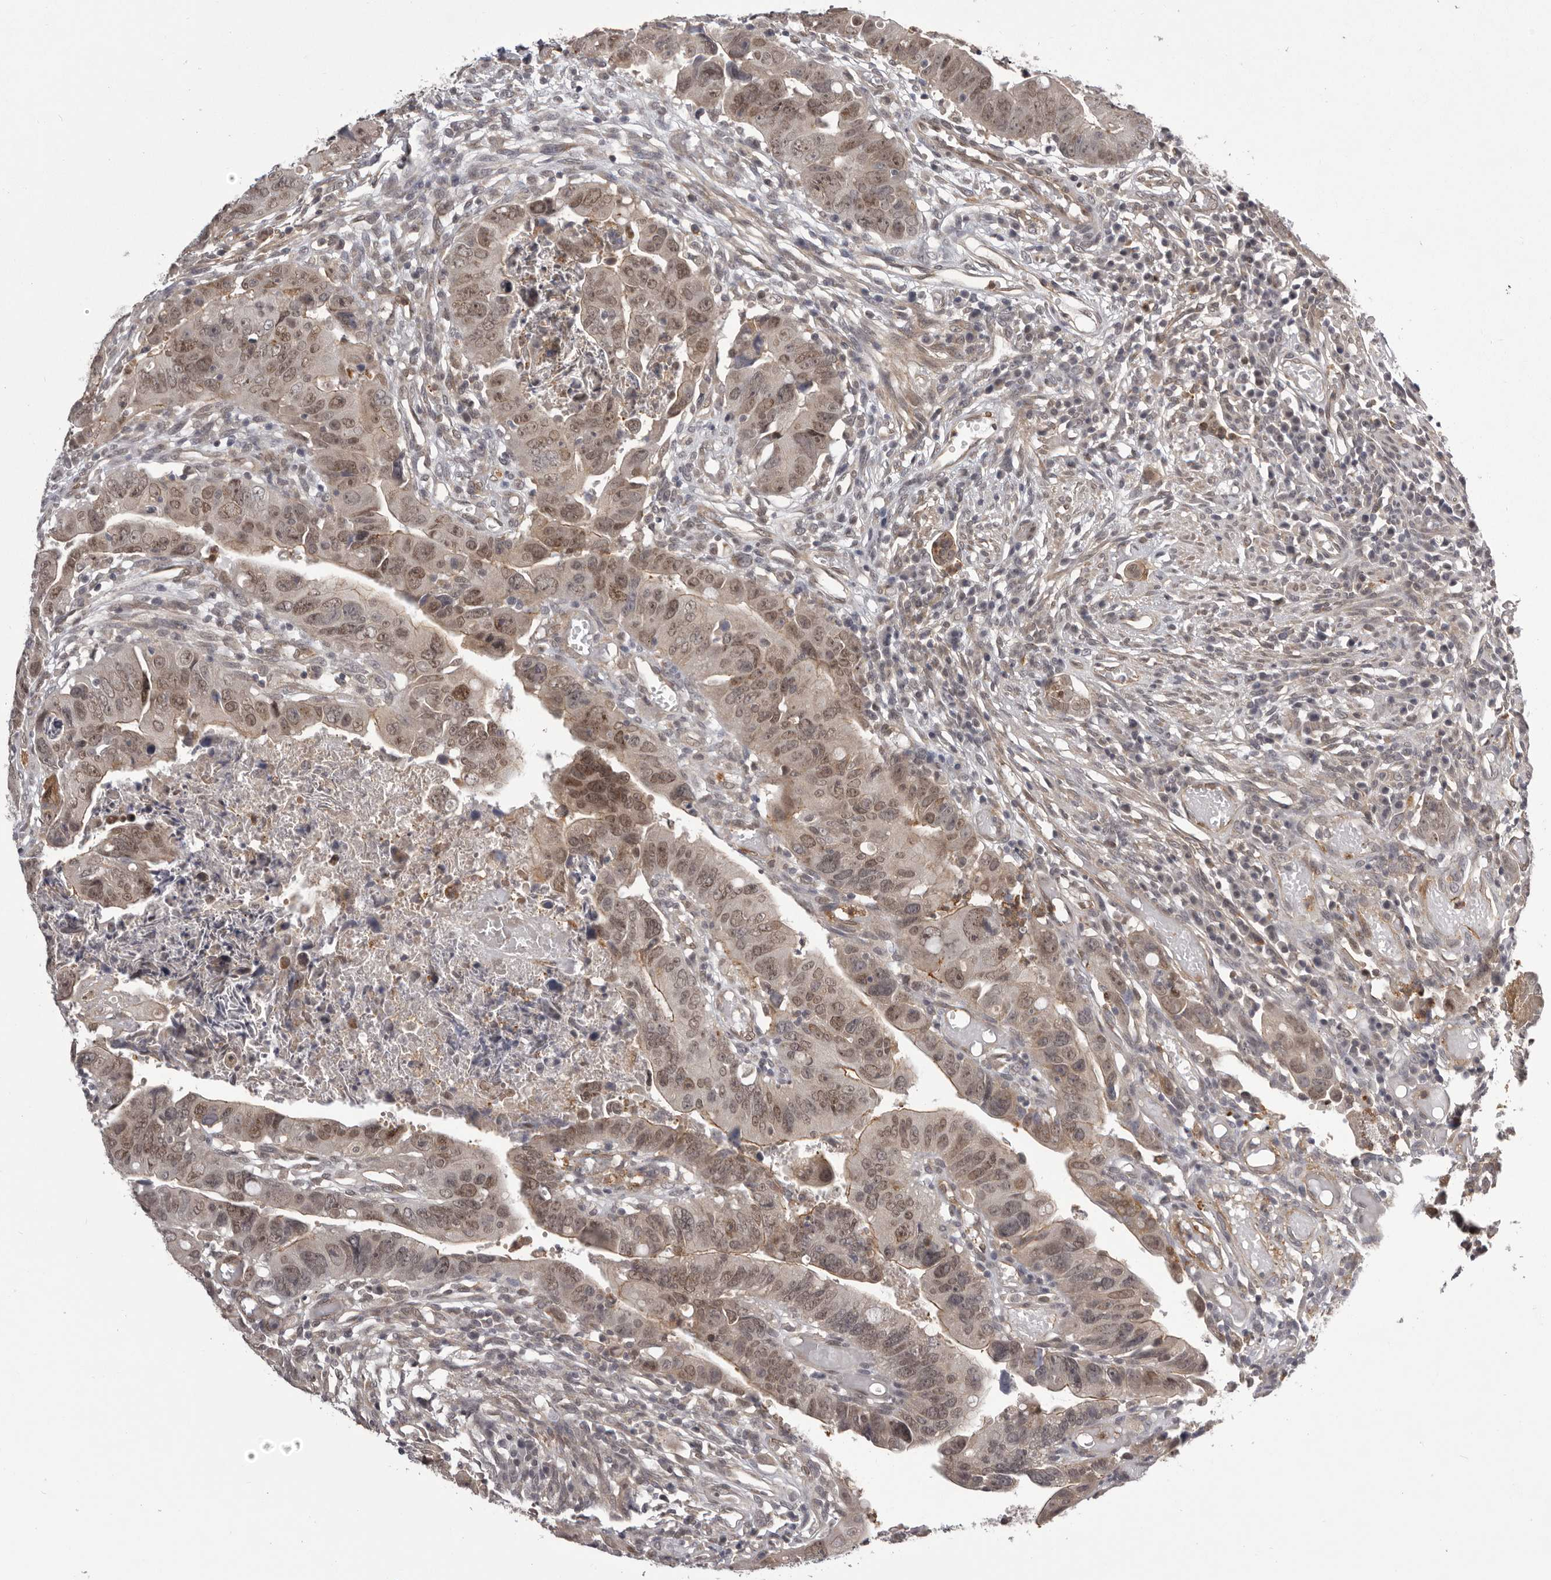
{"staining": {"intensity": "moderate", "quantity": ">75%", "location": "cytoplasmic/membranous,nuclear"}, "tissue": "colorectal cancer", "cell_type": "Tumor cells", "image_type": "cancer", "snomed": [{"axis": "morphology", "description": "Adenocarcinoma, NOS"}, {"axis": "topography", "description": "Rectum"}], "caption": "Adenocarcinoma (colorectal) stained with IHC displays moderate cytoplasmic/membranous and nuclear positivity in about >75% of tumor cells. The staining was performed using DAB to visualize the protein expression in brown, while the nuclei were stained in blue with hematoxylin (Magnification: 20x).", "gene": "RNF2", "patient": {"sex": "female", "age": 65}}